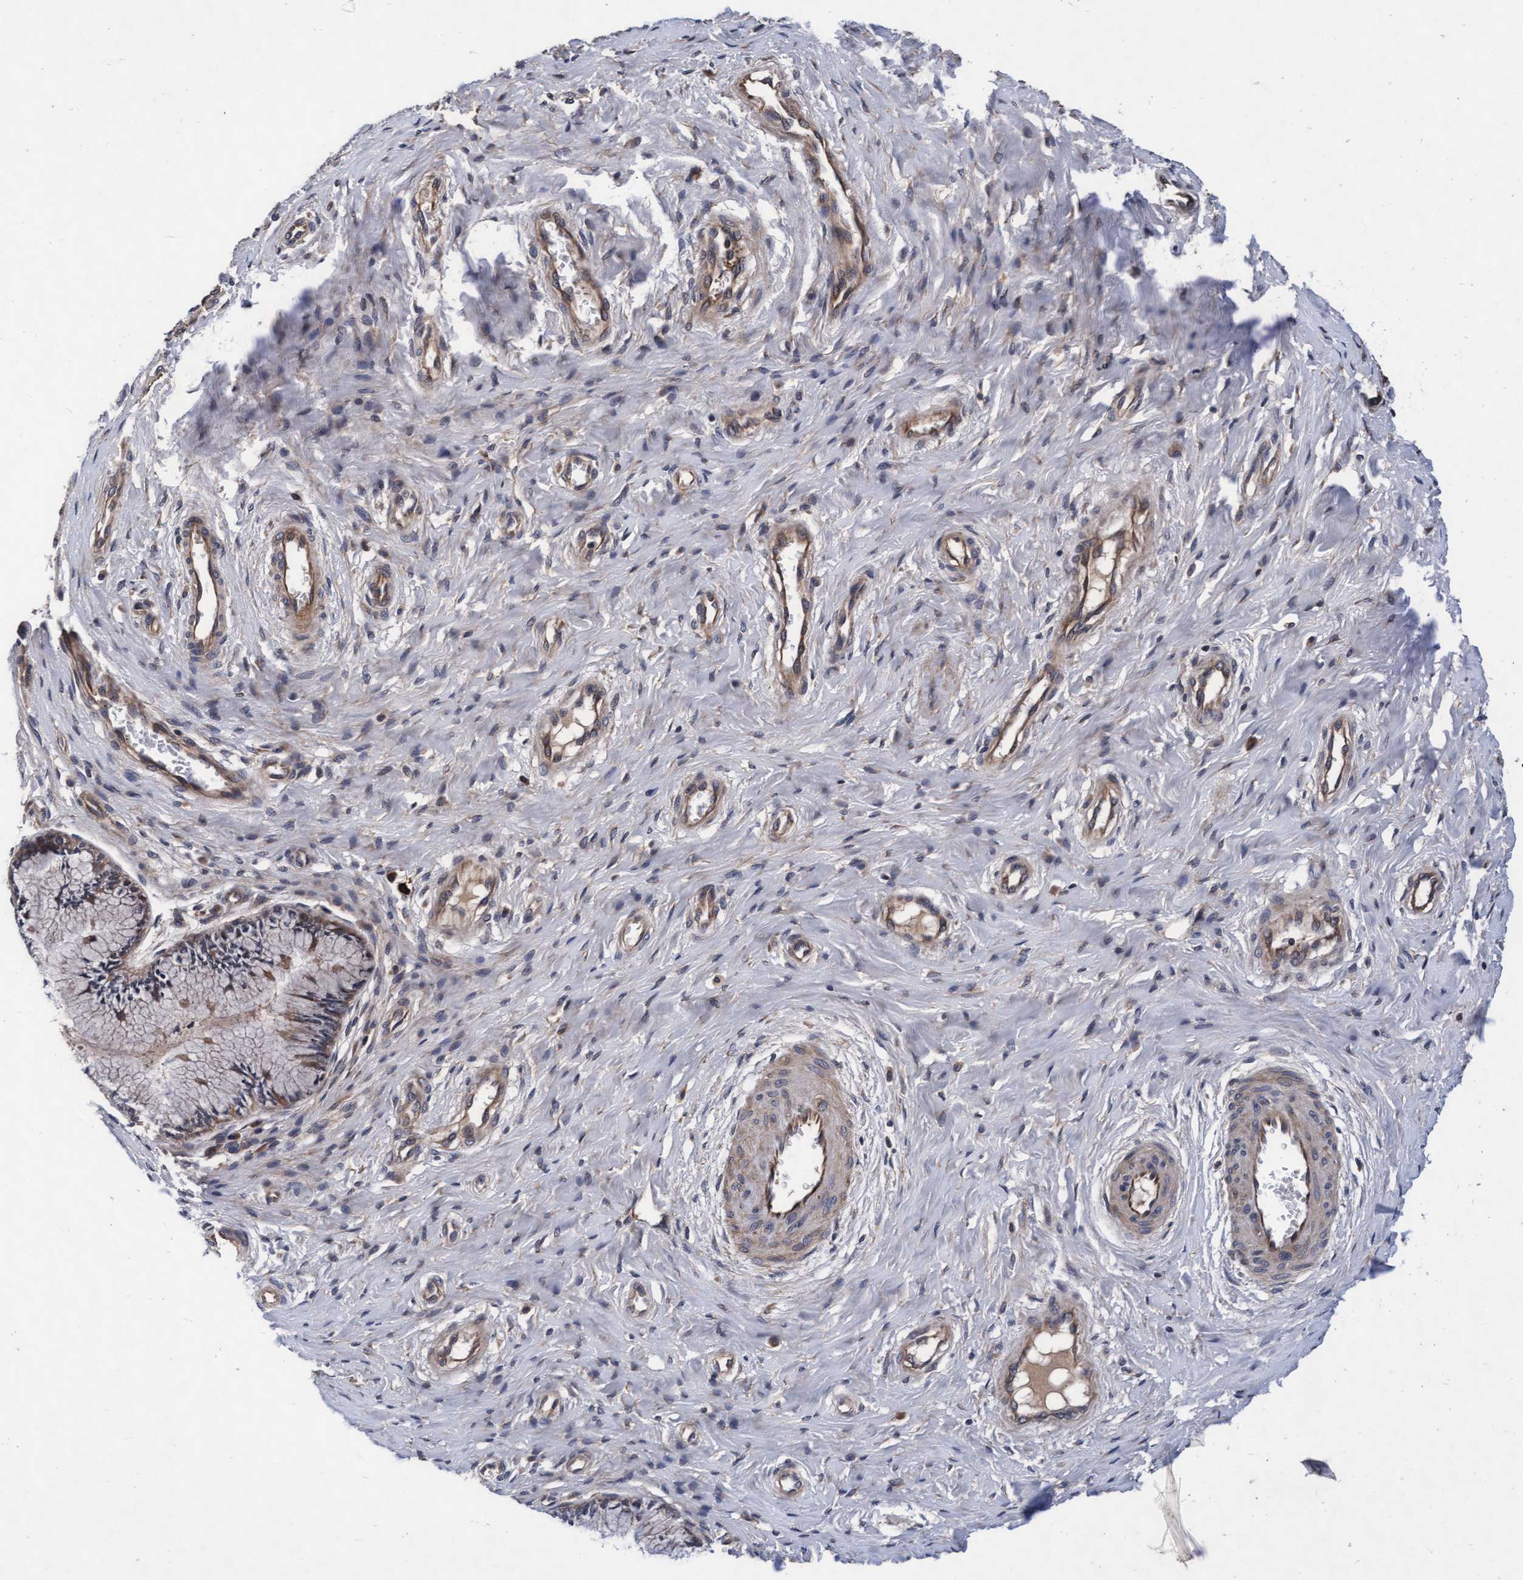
{"staining": {"intensity": "weak", "quantity": "25%-75%", "location": "cytoplasmic/membranous"}, "tissue": "cervix", "cell_type": "Glandular cells", "image_type": "normal", "snomed": [{"axis": "morphology", "description": "Normal tissue, NOS"}, {"axis": "topography", "description": "Cervix"}], "caption": "Immunohistochemistry of normal cervix shows low levels of weak cytoplasmic/membranous positivity in approximately 25%-75% of glandular cells. Nuclei are stained in blue.", "gene": "EFCAB13", "patient": {"sex": "female", "age": 55}}